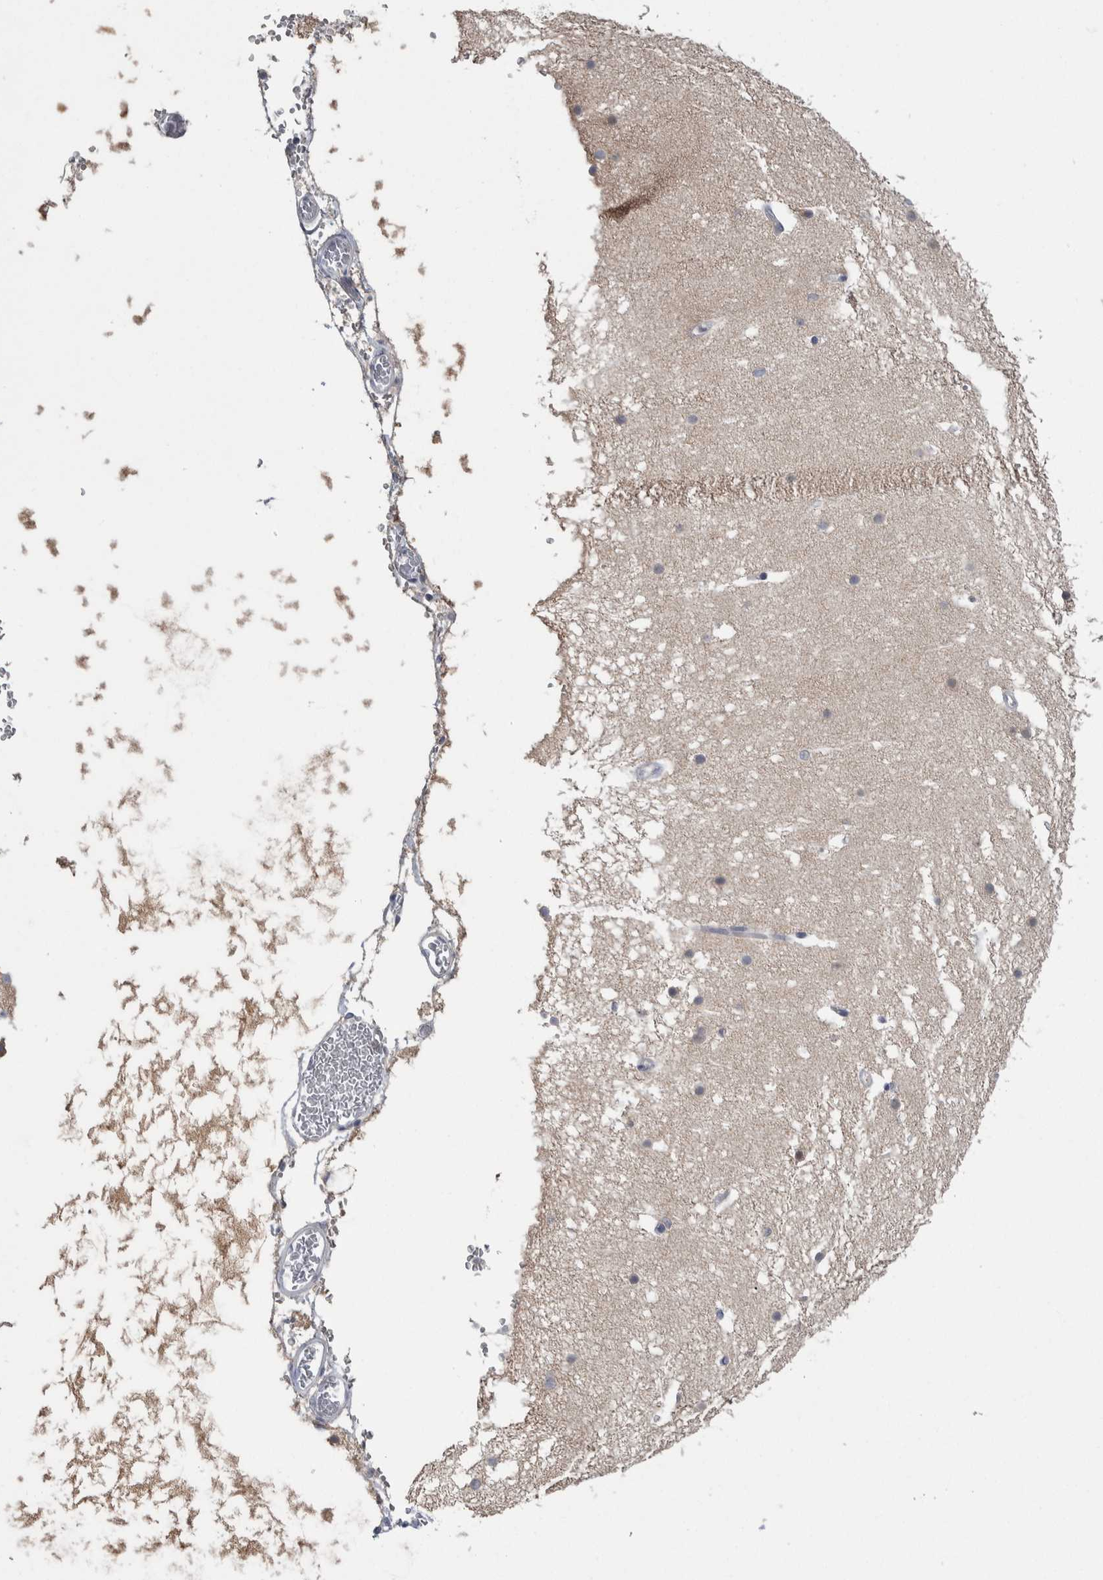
{"staining": {"intensity": "weak", "quantity": ">75%", "location": "cytoplasmic/membranous"}, "tissue": "cerebellum", "cell_type": "Cells in granular layer", "image_type": "normal", "snomed": [{"axis": "morphology", "description": "Normal tissue, NOS"}, {"axis": "topography", "description": "Cerebellum"}], "caption": "Immunohistochemical staining of unremarkable cerebellum shows low levels of weak cytoplasmic/membranous expression in about >75% of cells in granular layer.", "gene": "GPHN", "patient": {"sex": "male", "age": 57}}